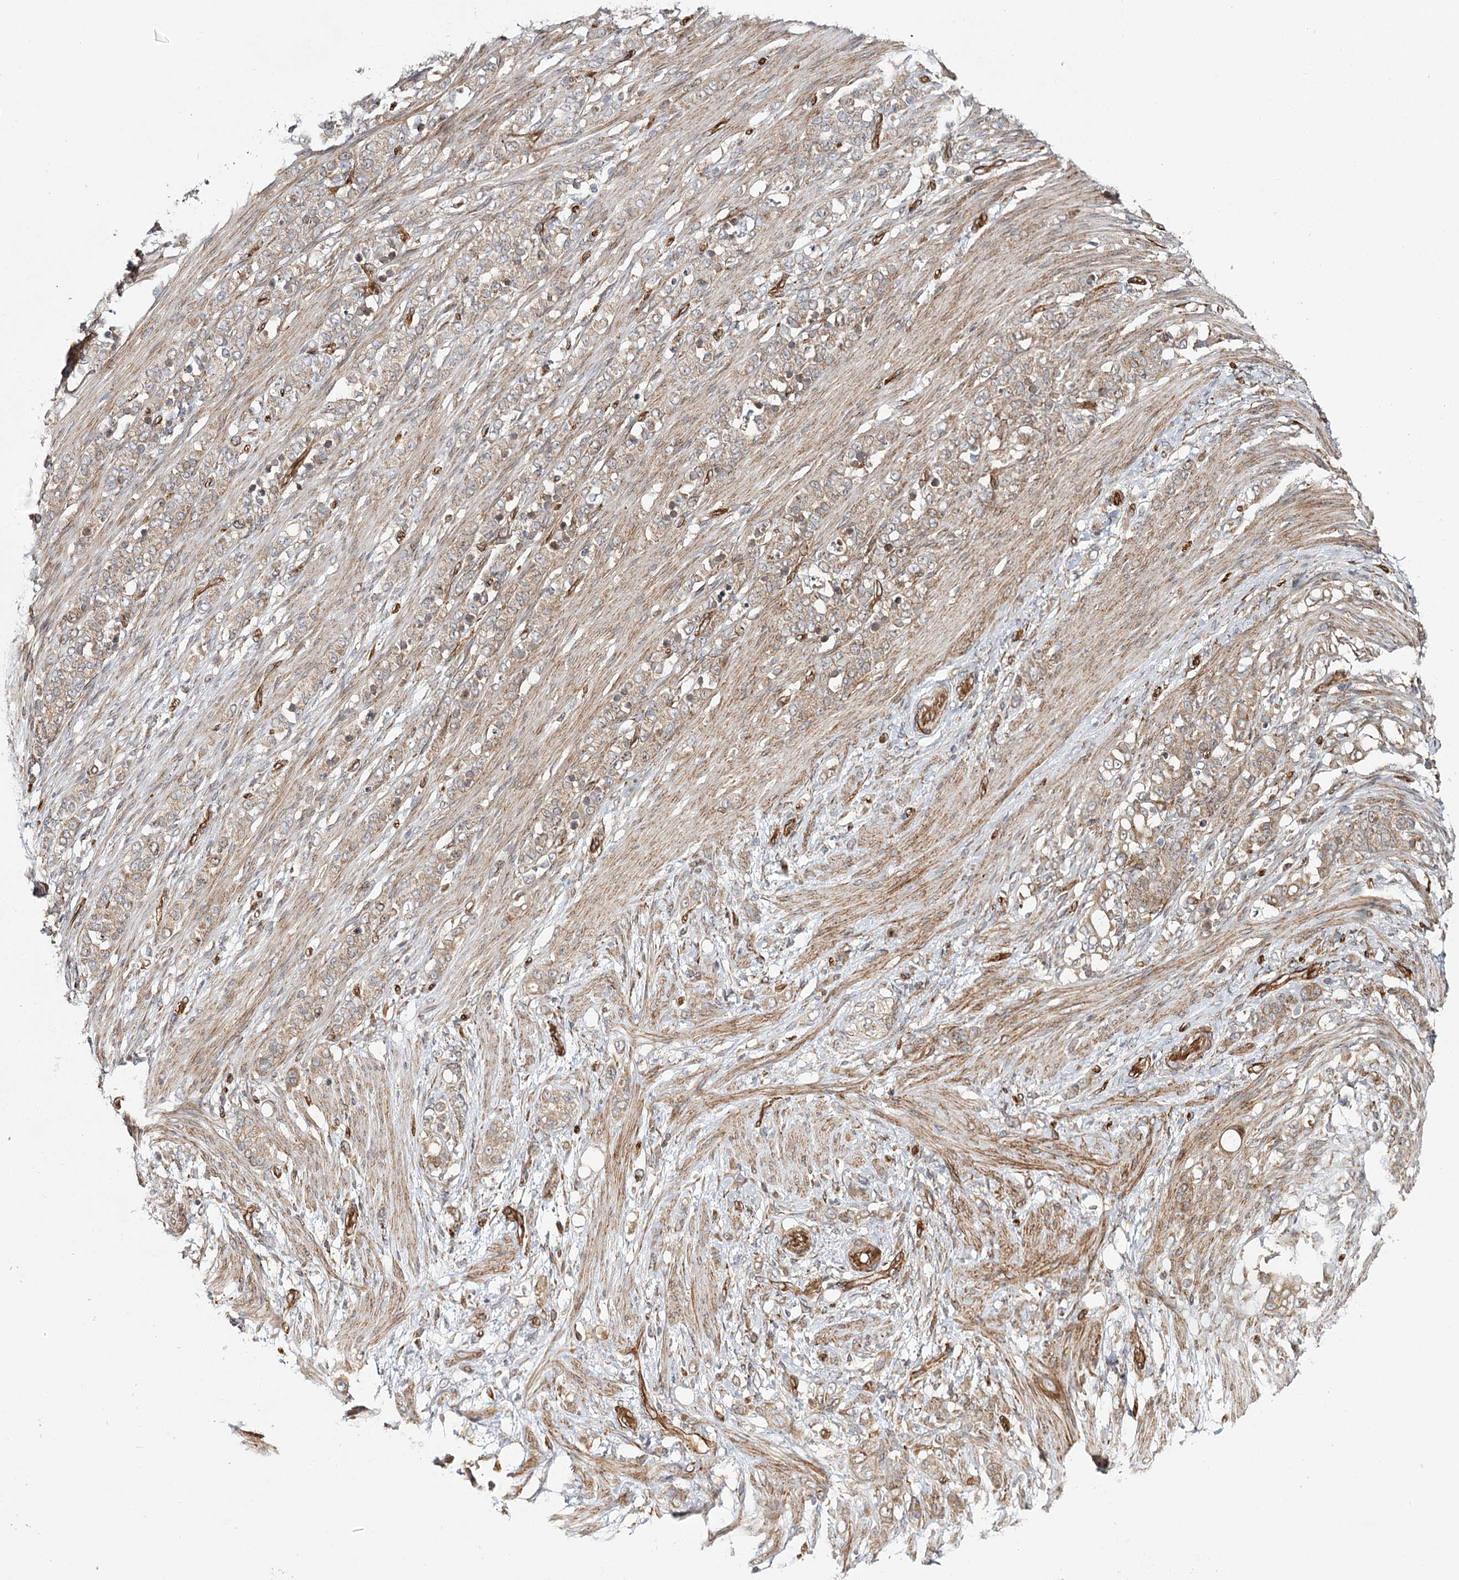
{"staining": {"intensity": "moderate", "quantity": "25%-75%", "location": "cytoplasmic/membranous"}, "tissue": "stomach cancer", "cell_type": "Tumor cells", "image_type": "cancer", "snomed": [{"axis": "morphology", "description": "Adenocarcinoma, NOS"}, {"axis": "topography", "description": "Stomach"}], "caption": "Protein expression by immunohistochemistry reveals moderate cytoplasmic/membranous expression in about 25%-75% of tumor cells in adenocarcinoma (stomach).", "gene": "MKNK1", "patient": {"sex": "female", "age": 79}}